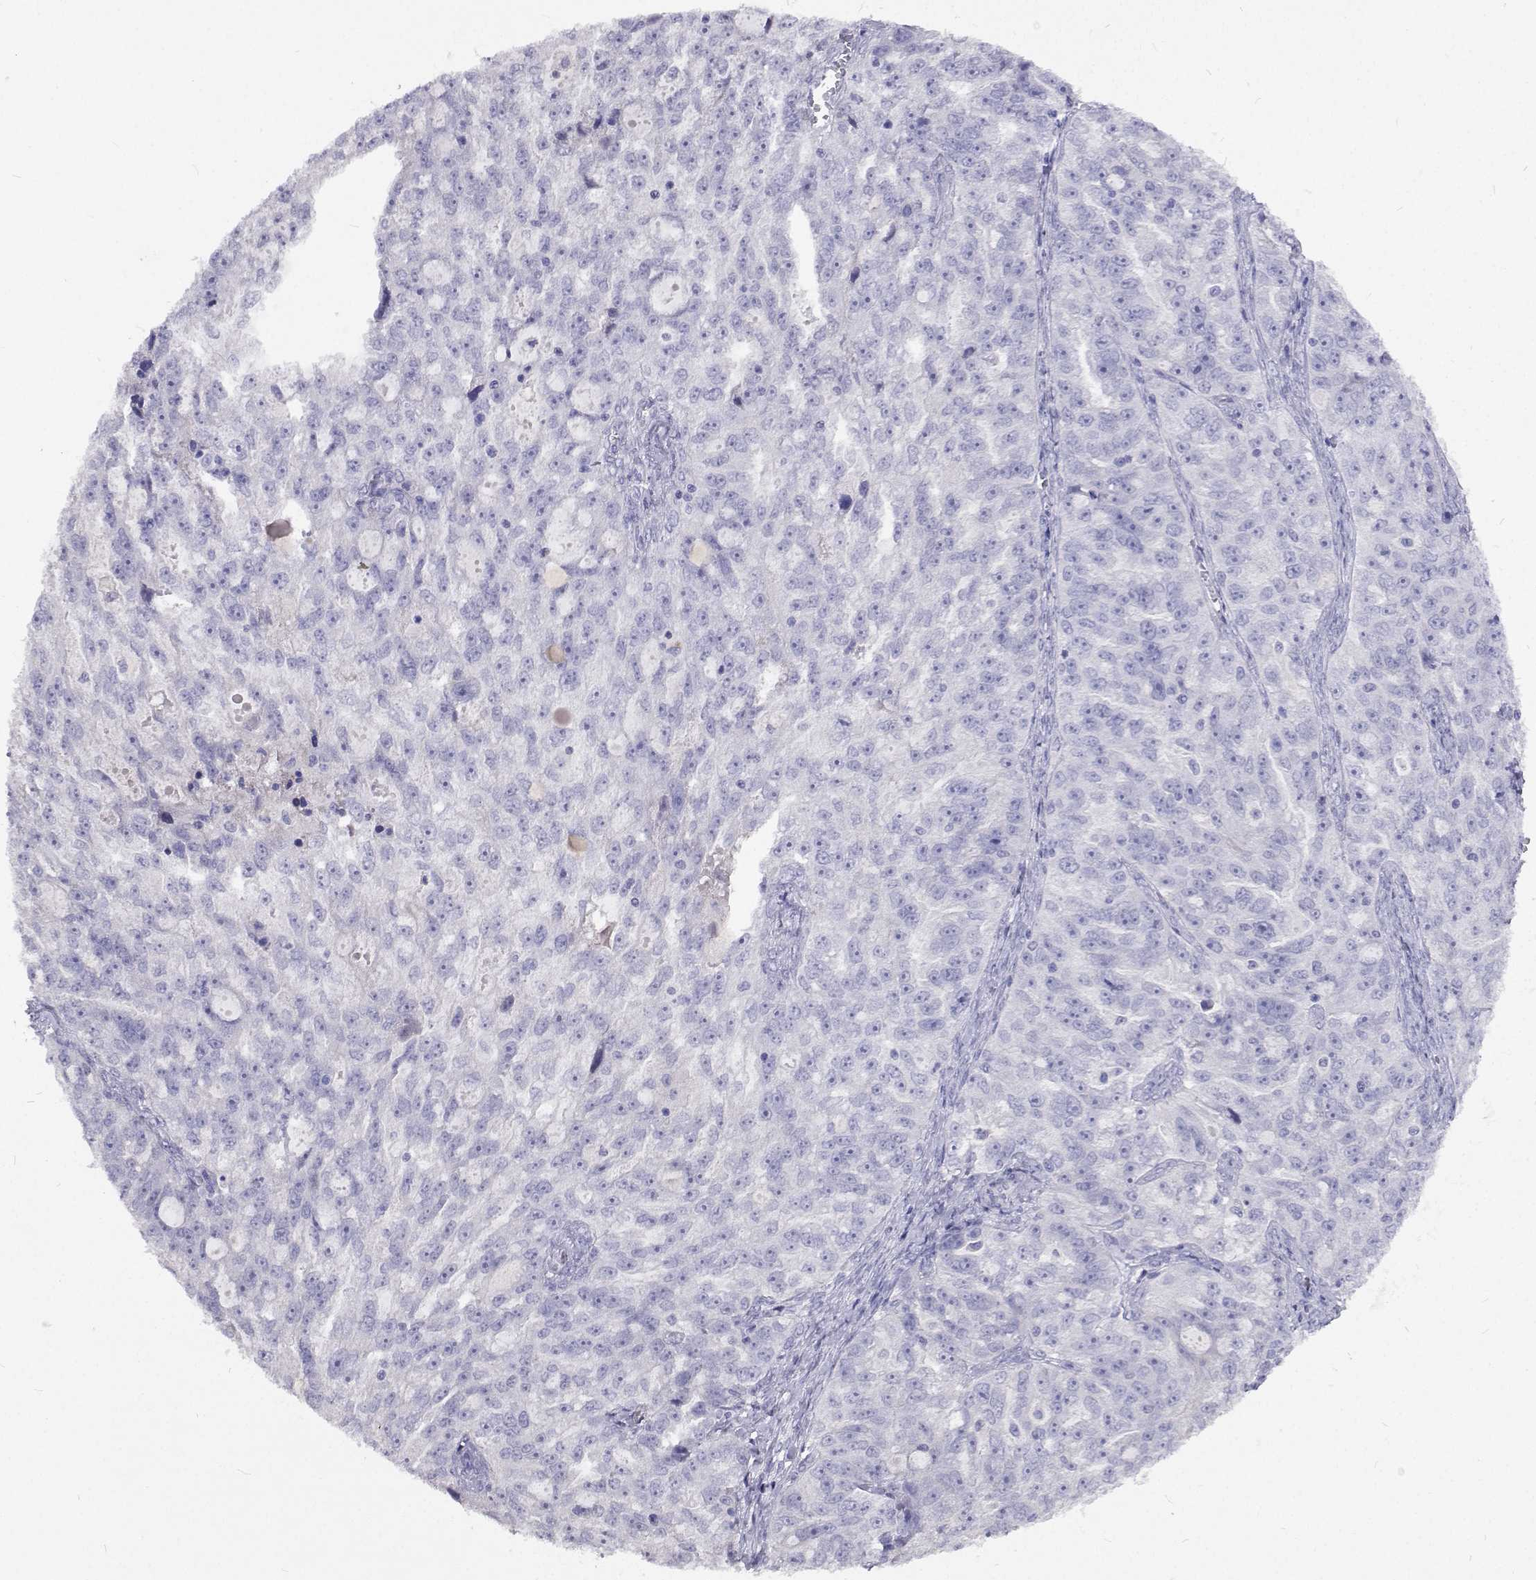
{"staining": {"intensity": "negative", "quantity": "none", "location": "none"}, "tissue": "ovarian cancer", "cell_type": "Tumor cells", "image_type": "cancer", "snomed": [{"axis": "morphology", "description": "Cystadenocarcinoma, serous, NOS"}, {"axis": "topography", "description": "Ovary"}], "caption": "Immunohistochemical staining of human ovarian cancer (serous cystadenocarcinoma) displays no significant staining in tumor cells.", "gene": "CFAP44", "patient": {"sex": "female", "age": 51}}